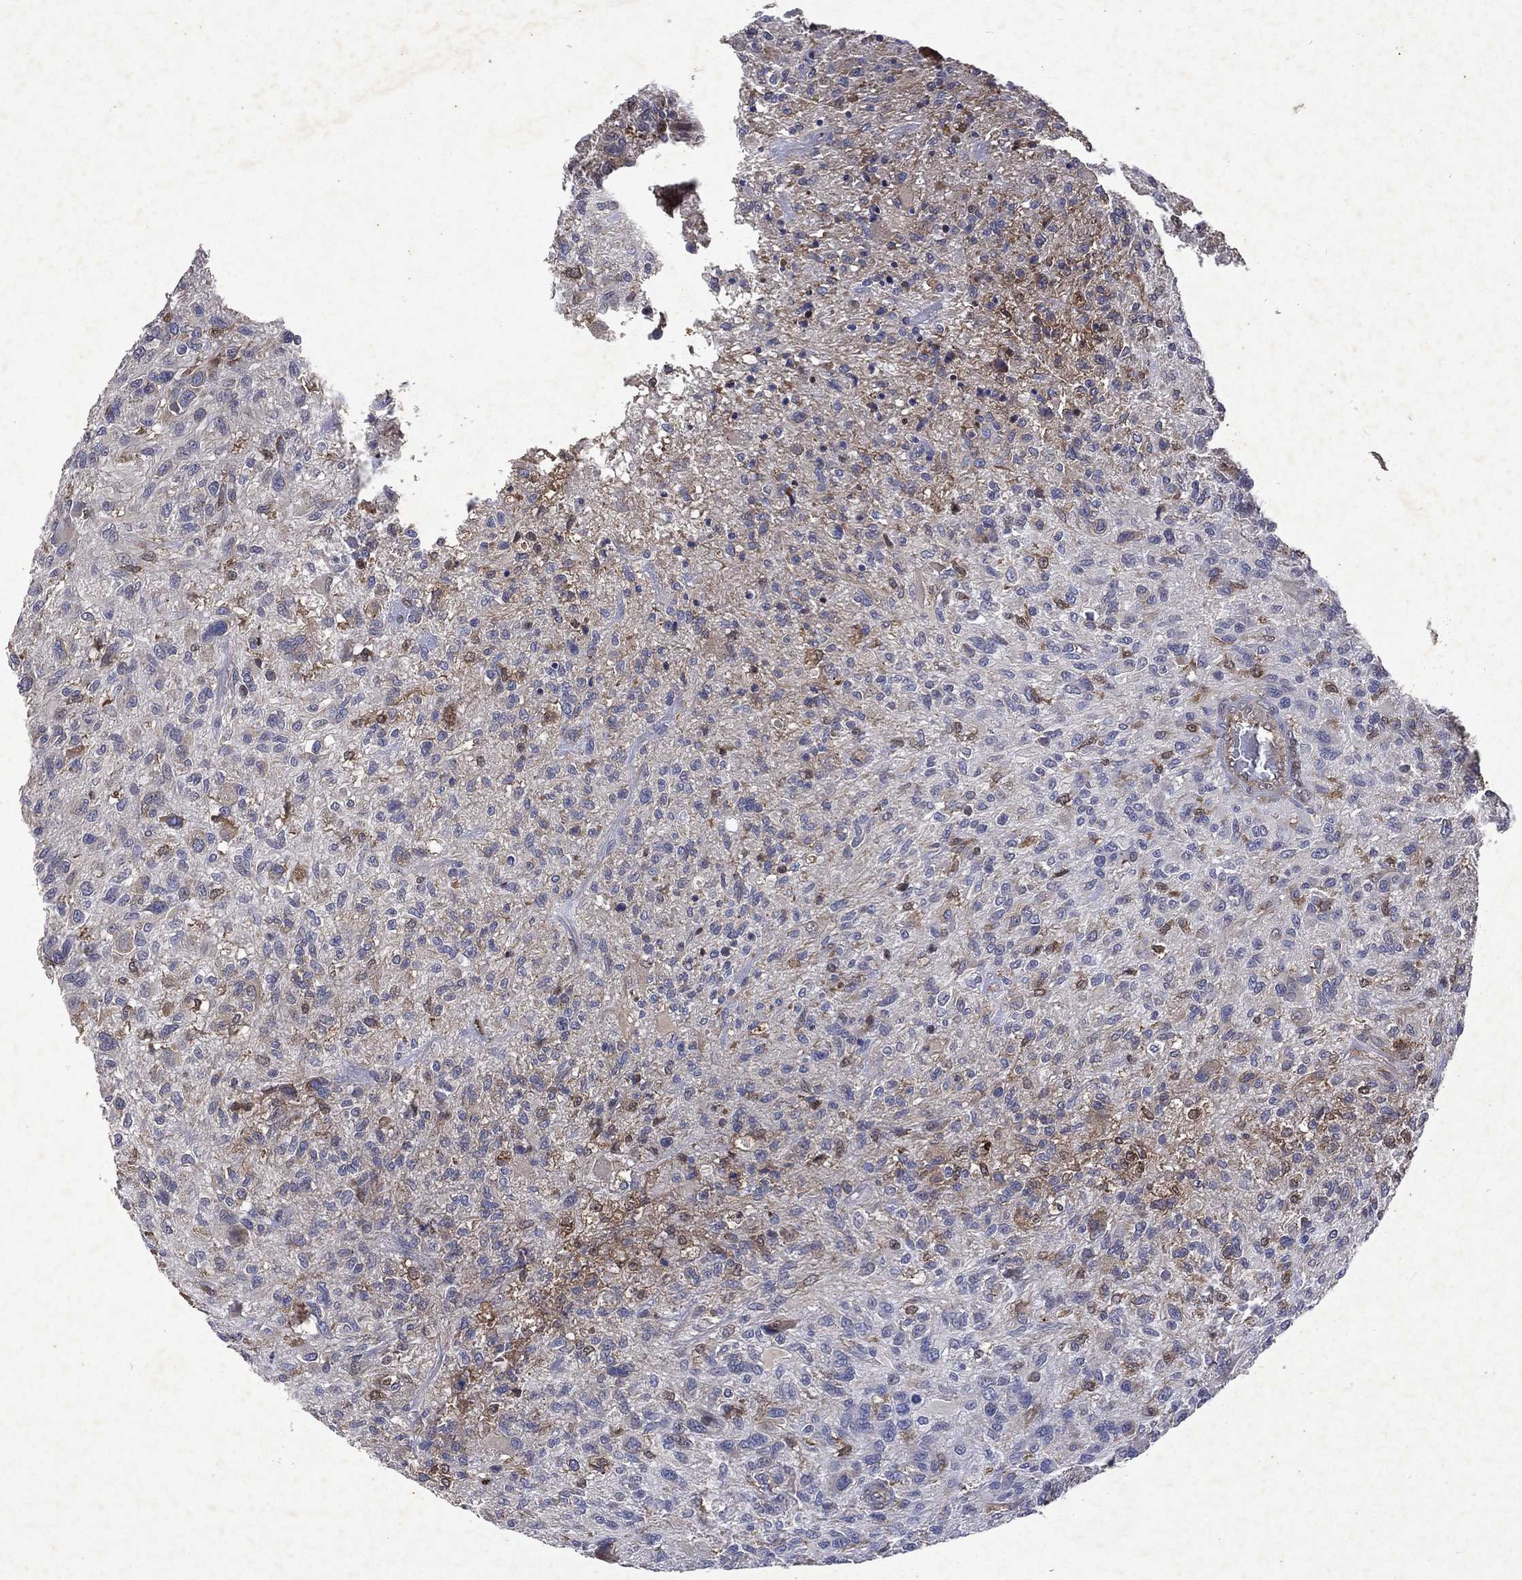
{"staining": {"intensity": "weak", "quantity": "<25%", "location": "cytoplasmic/membranous"}, "tissue": "glioma", "cell_type": "Tumor cells", "image_type": "cancer", "snomed": [{"axis": "morphology", "description": "Glioma, malignant, High grade"}, {"axis": "topography", "description": "Brain"}], "caption": "This is a image of immunohistochemistry staining of glioma, which shows no expression in tumor cells.", "gene": "MTAP", "patient": {"sex": "male", "age": 47}}